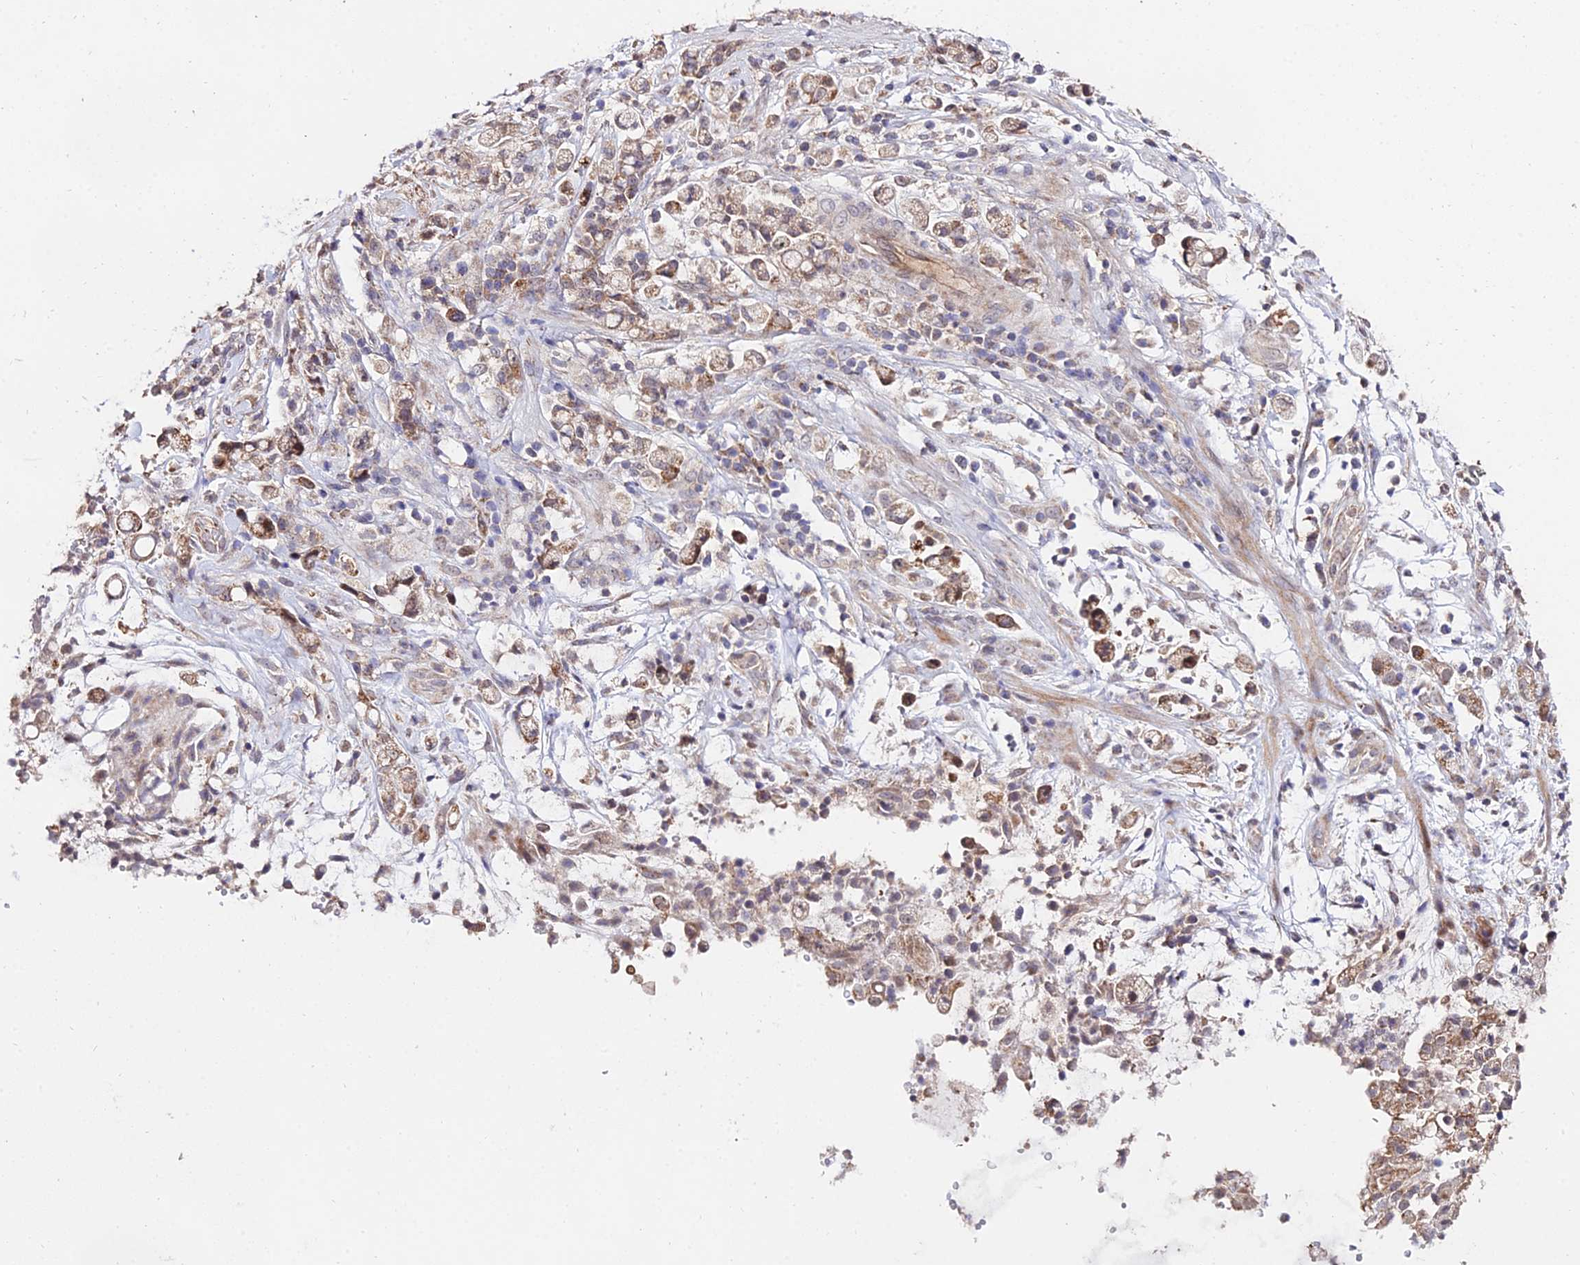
{"staining": {"intensity": "weak", "quantity": ">75%", "location": "cytoplasmic/membranous"}, "tissue": "stomach cancer", "cell_type": "Tumor cells", "image_type": "cancer", "snomed": [{"axis": "morphology", "description": "Adenocarcinoma, NOS"}, {"axis": "topography", "description": "Stomach"}], "caption": "Immunohistochemistry (IHC) staining of adenocarcinoma (stomach), which shows low levels of weak cytoplasmic/membranous staining in approximately >75% of tumor cells indicating weak cytoplasmic/membranous protein expression. The staining was performed using DAB (brown) for protein detection and nuclei were counterstained in hematoxylin (blue).", "gene": "WDR5B", "patient": {"sex": "female", "age": 60}}